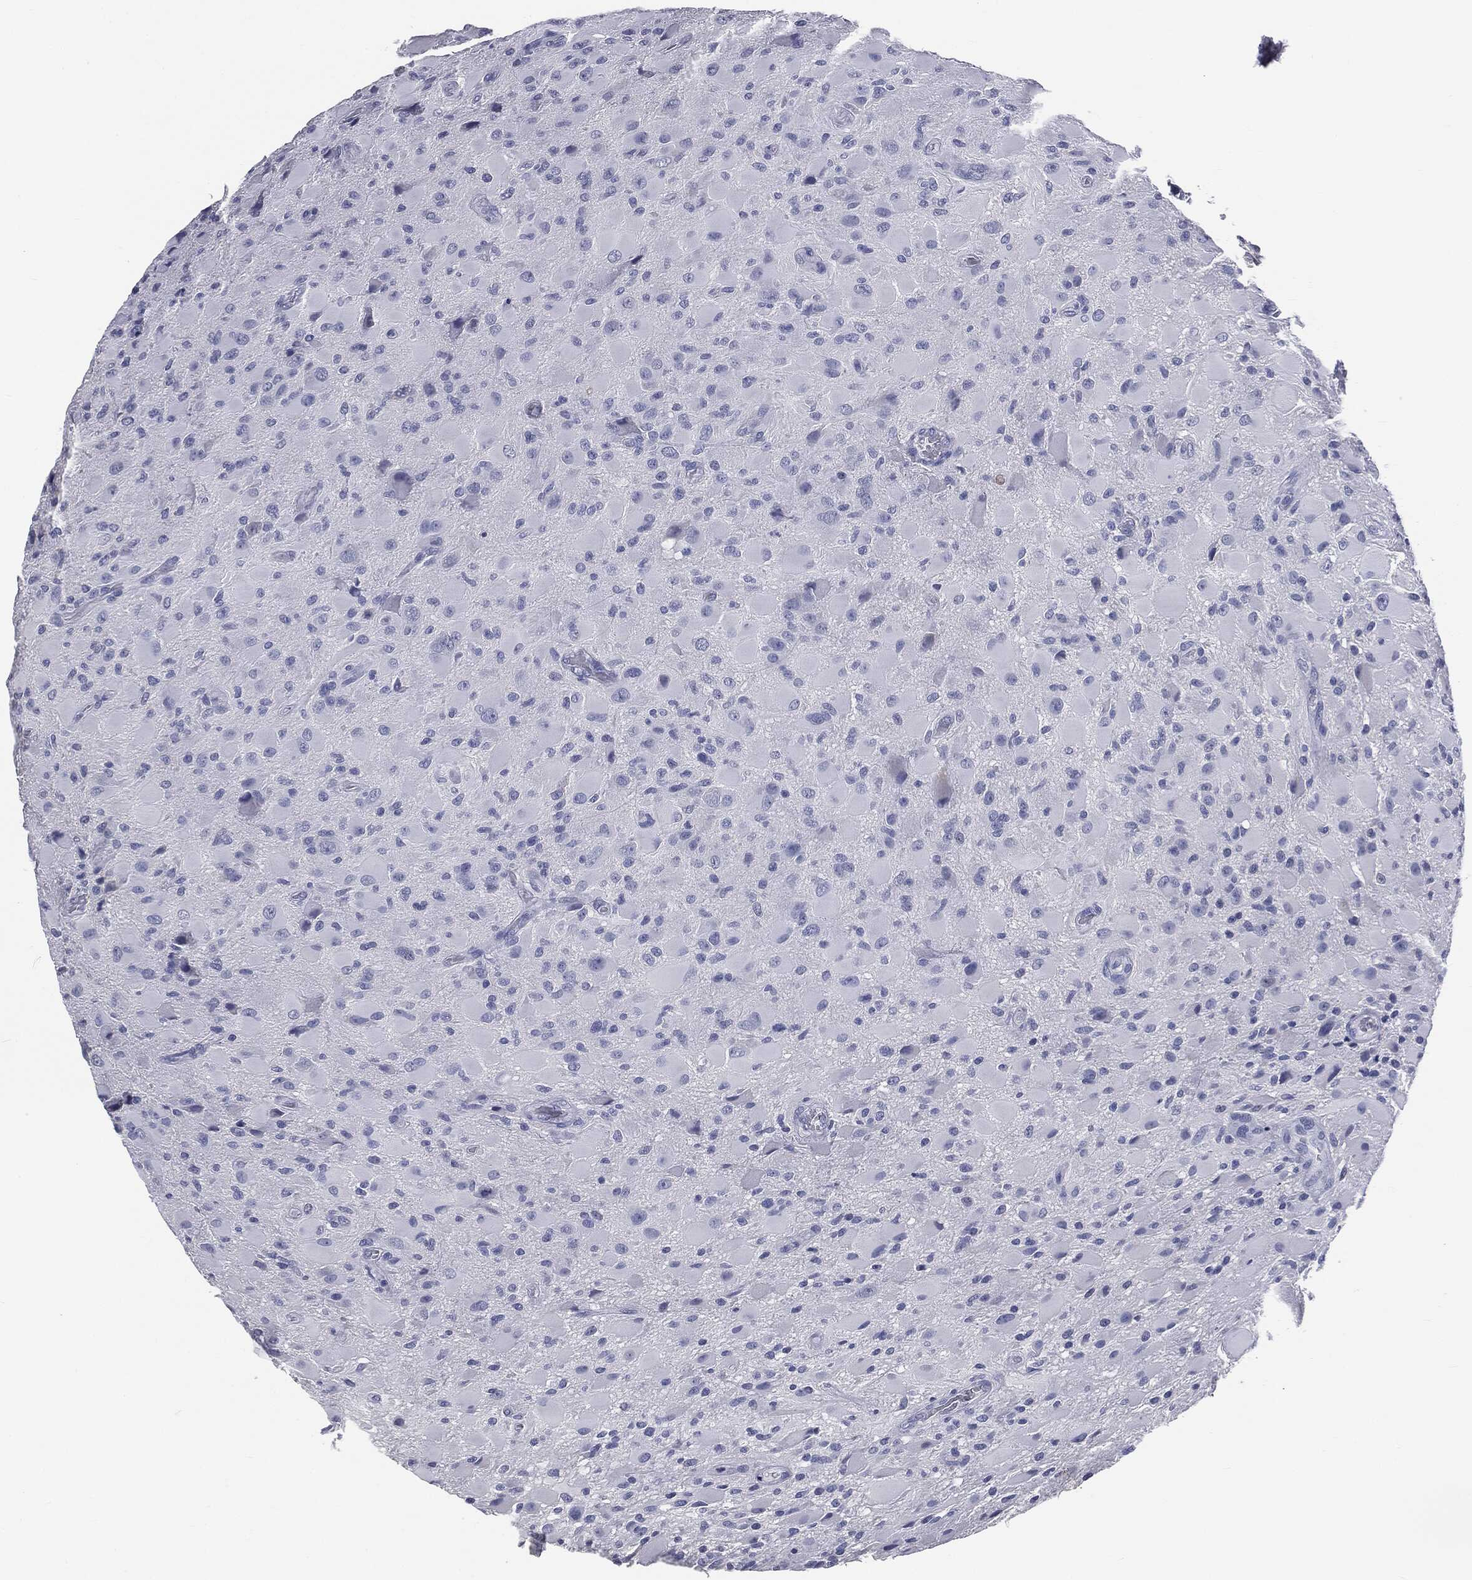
{"staining": {"intensity": "negative", "quantity": "none", "location": "none"}, "tissue": "glioma", "cell_type": "Tumor cells", "image_type": "cancer", "snomed": [{"axis": "morphology", "description": "Glioma, malignant, High grade"}, {"axis": "topography", "description": "Cerebral cortex"}], "caption": "Tumor cells show no significant positivity in glioma.", "gene": "AFP", "patient": {"sex": "male", "age": 35}}